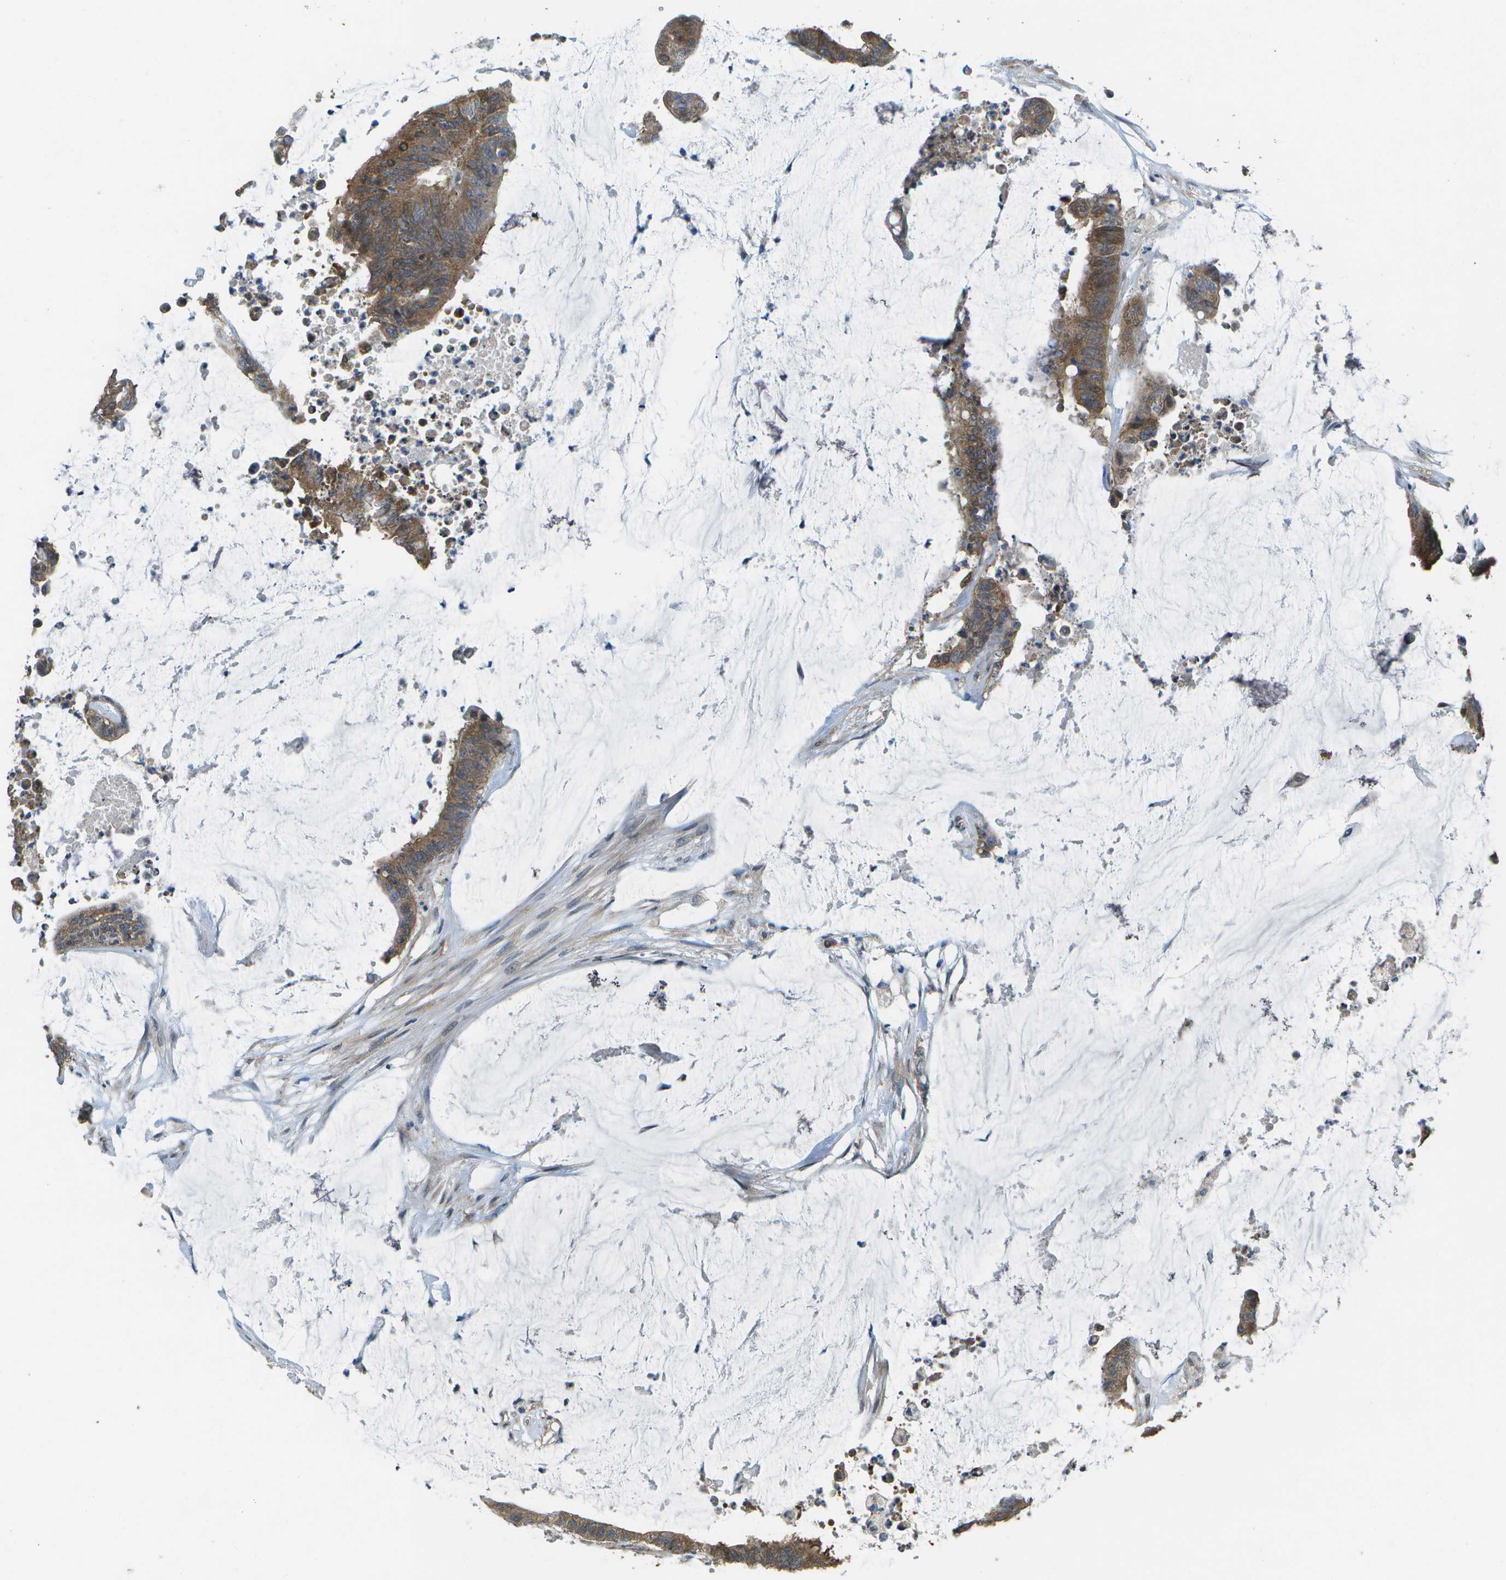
{"staining": {"intensity": "moderate", "quantity": ">75%", "location": "cytoplasmic/membranous"}, "tissue": "colorectal cancer", "cell_type": "Tumor cells", "image_type": "cancer", "snomed": [{"axis": "morphology", "description": "Adenocarcinoma, NOS"}, {"axis": "topography", "description": "Rectum"}], "caption": "Colorectal cancer tissue exhibits moderate cytoplasmic/membranous positivity in about >75% of tumor cells", "gene": "CLNS1A", "patient": {"sex": "female", "age": 66}}